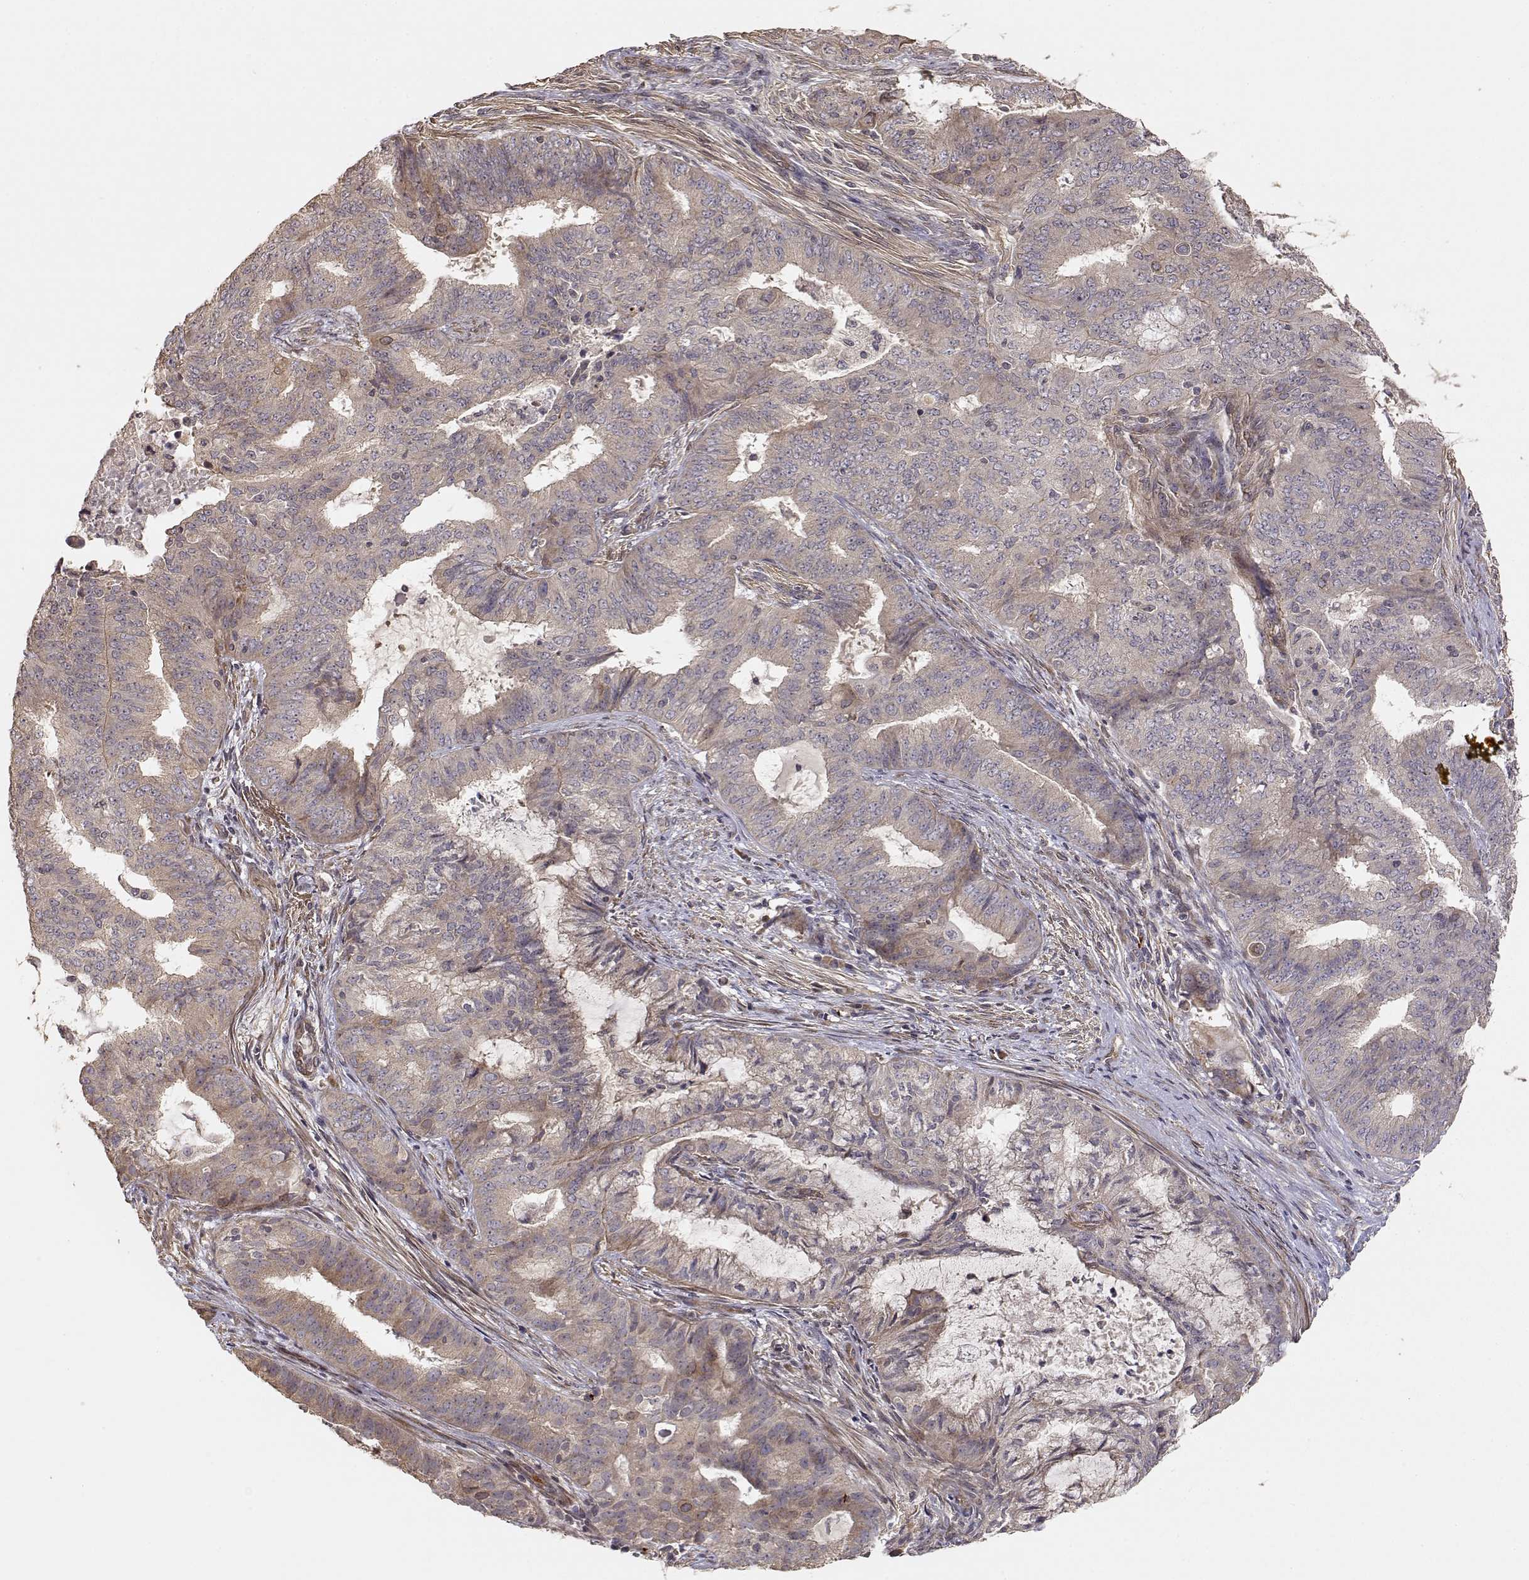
{"staining": {"intensity": "weak", "quantity": "25%-75%", "location": "cytoplasmic/membranous"}, "tissue": "endometrial cancer", "cell_type": "Tumor cells", "image_type": "cancer", "snomed": [{"axis": "morphology", "description": "Adenocarcinoma, NOS"}, {"axis": "topography", "description": "Endometrium"}], "caption": "There is low levels of weak cytoplasmic/membranous staining in tumor cells of endometrial cancer (adenocarcinoma), as demonstrated by immunohistochemical staining (brown color).", "gene": "PICK1", "patient": {"sex": "female", "age": 62}}